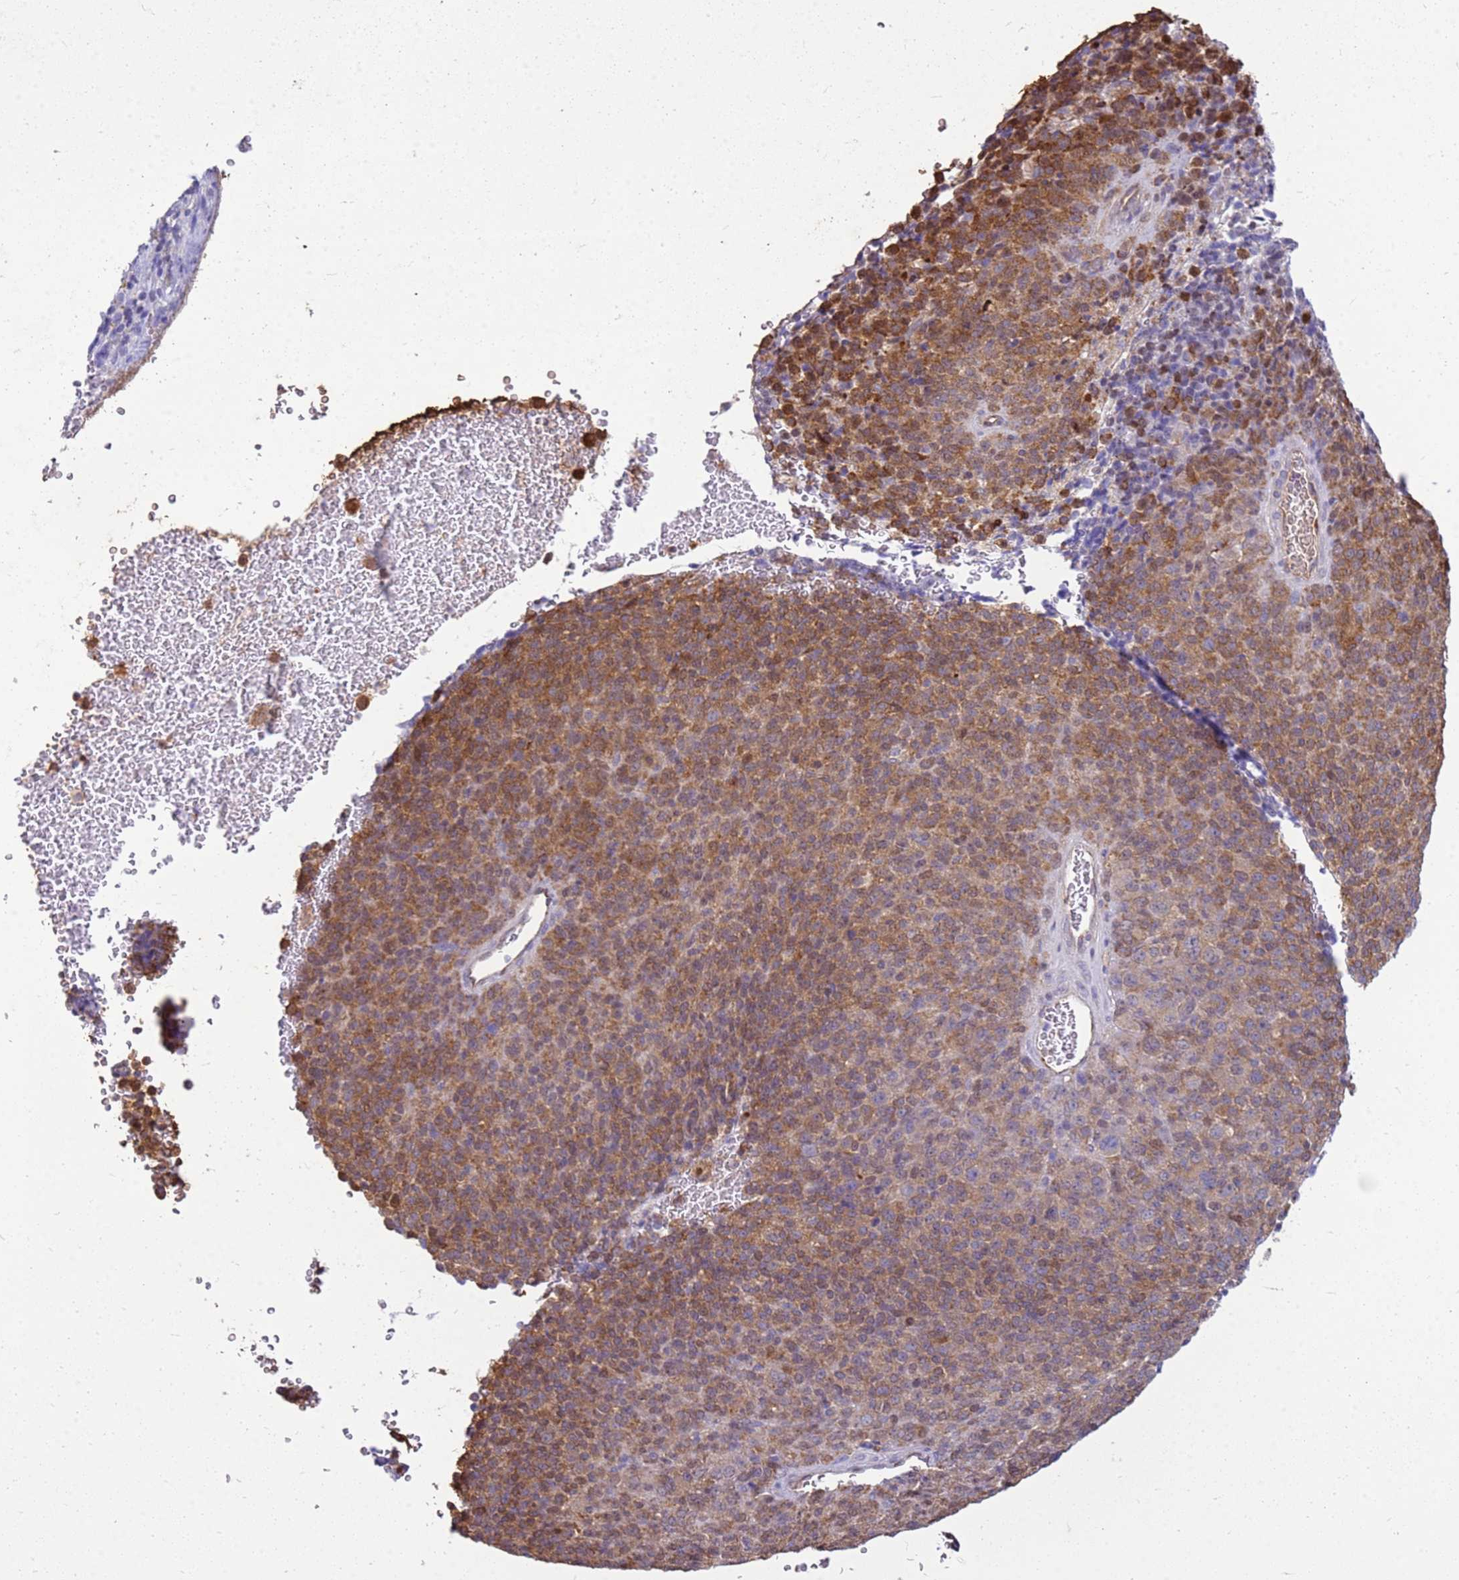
{"staining": {"intensity": "moderate", "quantity": ">75%", "location": "cytoplasmic/membranous"}, "tissue": "melanoma", "cell_type": "Tumor cells", "image_type": "cancer", "snomed": [{"axis": "morphology", "description": "Malignant melanoma, Metastatic site"}, {"axis": "topography", "description": "Brain"}], "caption": "Brown immunohistochemical staining in human malignant melanoma (metastatic site) exhibits moderate cytoplasmic/membranous positivity in approximately >75% of tumor cells.", "gene": "YWHAE", "patient": {"sex": "female", "age": 56}}